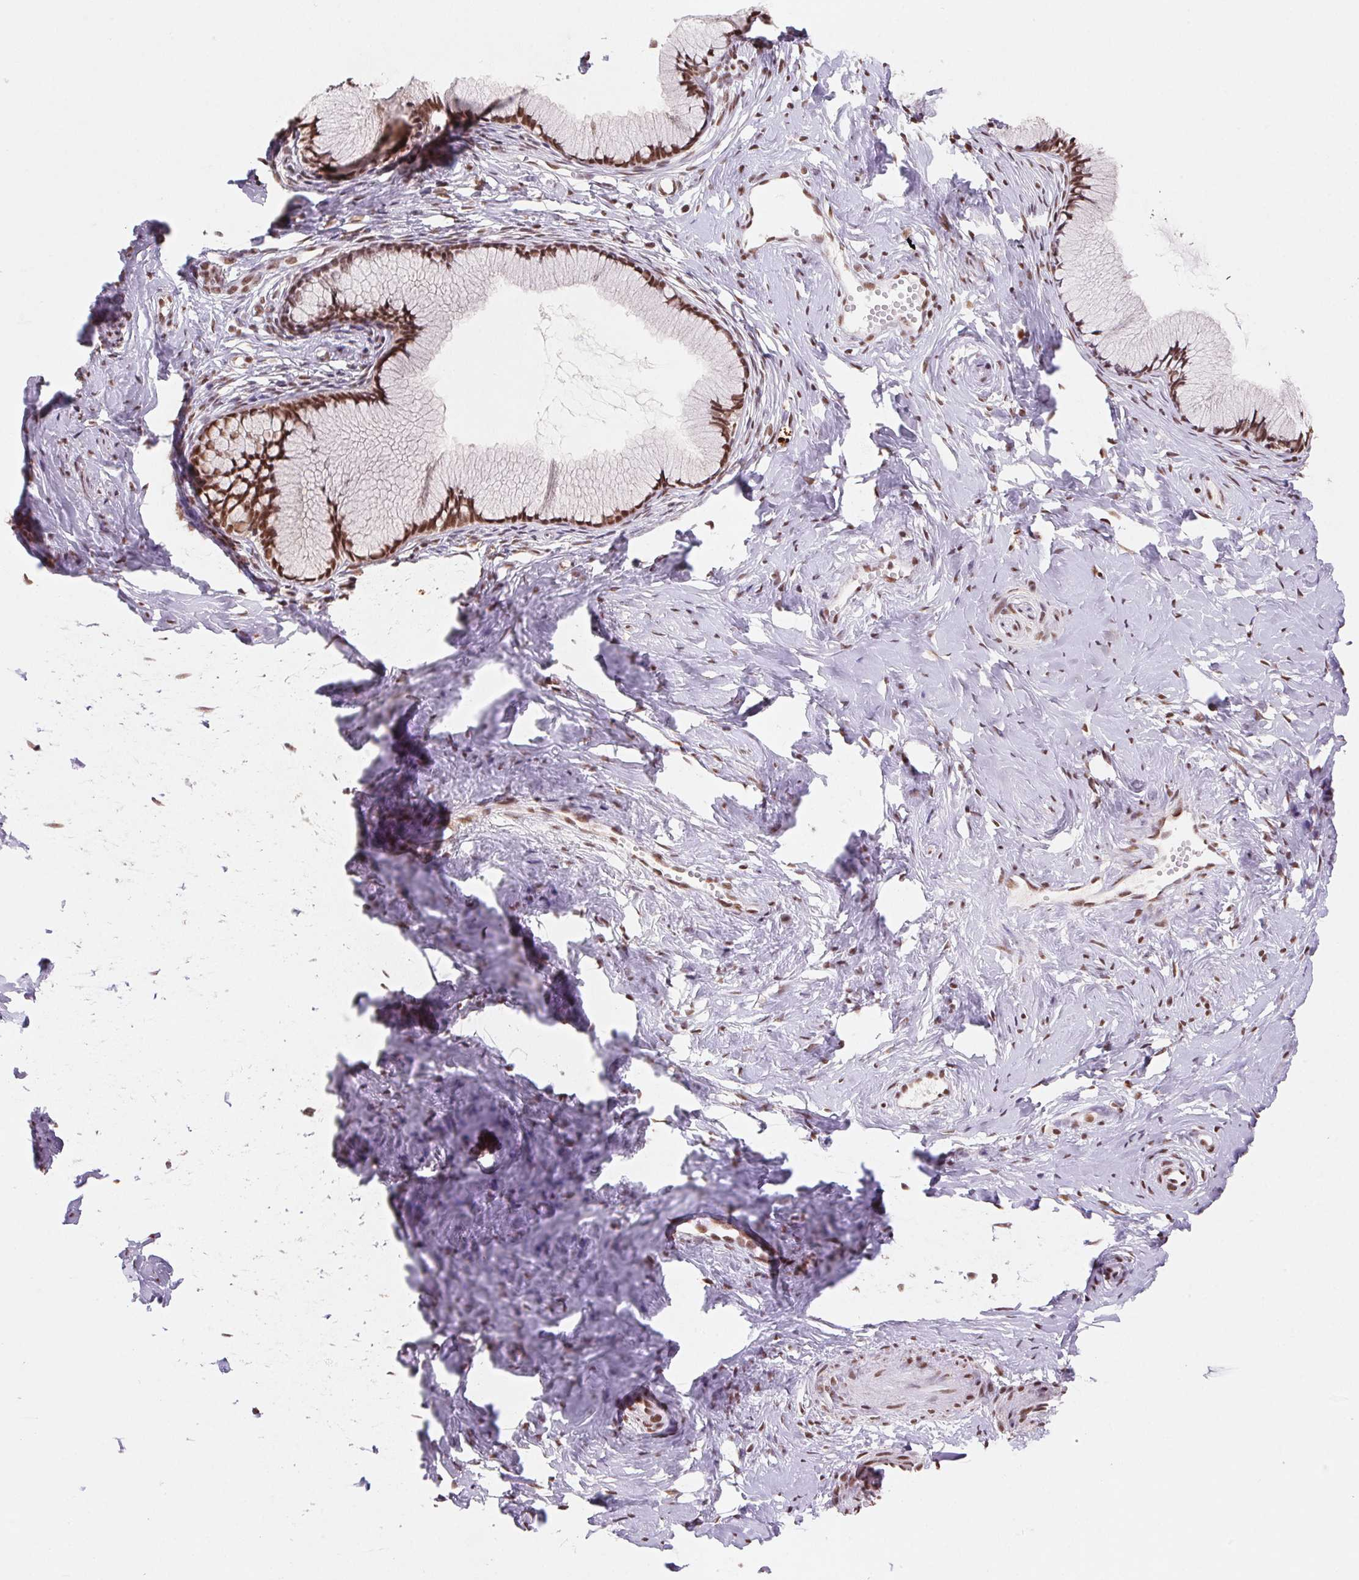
{"staining": {"intensity": "moderate", "quantity": ">75%", "location": "nuclear"}, "tissue": "cervix", "cell_type": "Glandular cells", "image_type": "normal", "snomed": [{"axis": "morphology", "description": "Normal tissue, NOS"}, {"axis": "topography", "description": "Cervix"}], "caption": "Immunohistochemical staining of unremarkable human cervix demonstrates medium levels of moderate nuclear staining in about >75% of glandular cells.", "gene": "SNRPG", "patient": {"sex": "female", "age": 40}}